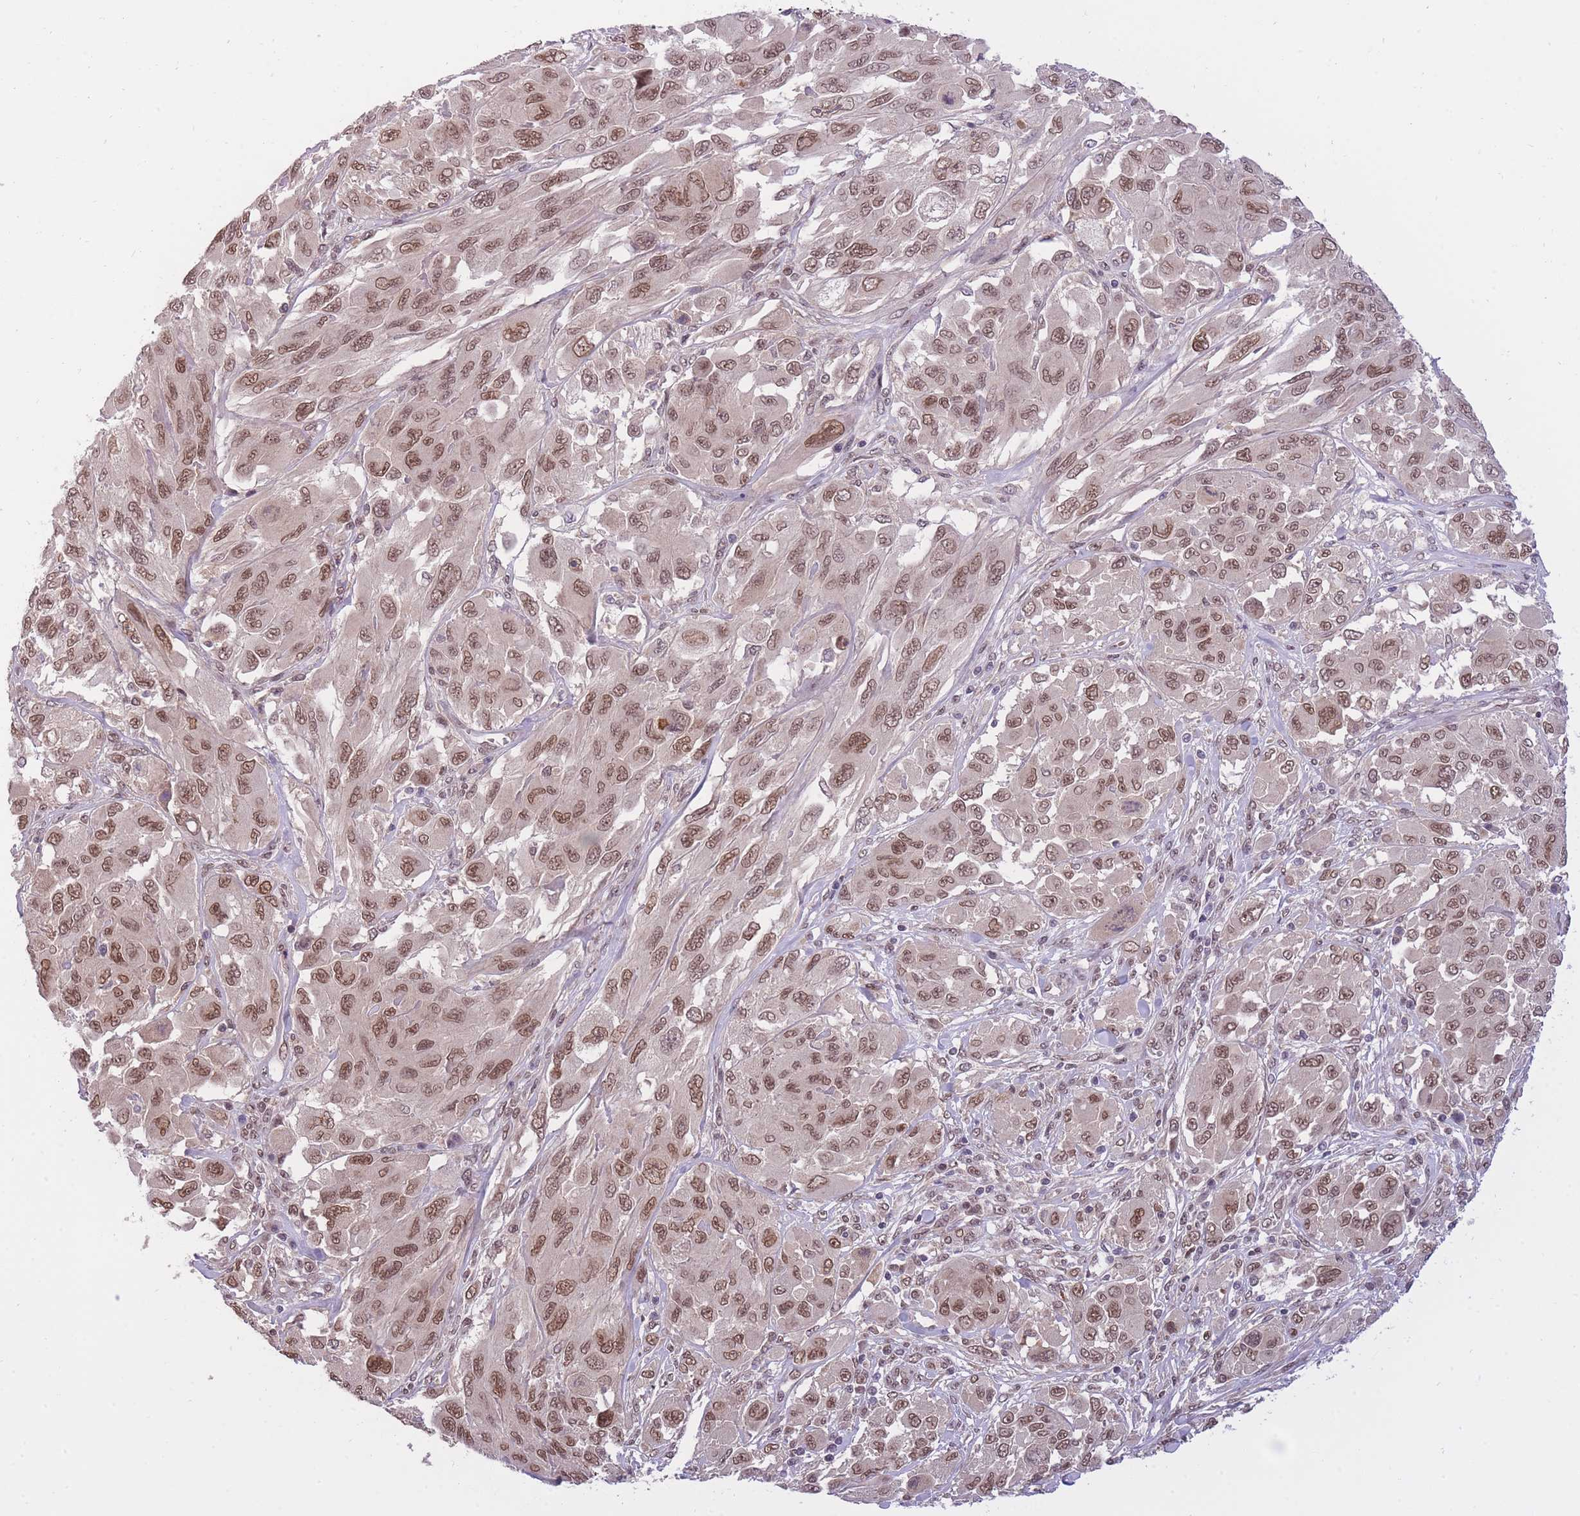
{"staining": {"intensity": "moderate", "quantity": ">75%", "location": "nuclear"}, "tissue": "melanoma", "cell_type": "Tumor cells", "image_type": "cancer", "snomed": [{"axis": "morphology", "description": "Malignant melanoma, NOS"}, {"axis": "topography", "description": "Skin"}], "caption": "Melanoma stained for a protein (brown) reveals moderate nuclear positive expression in approximately >75% of tumor cells.", "gene": "CDIP1", "patient": {"sex": "female", "age": 91}}